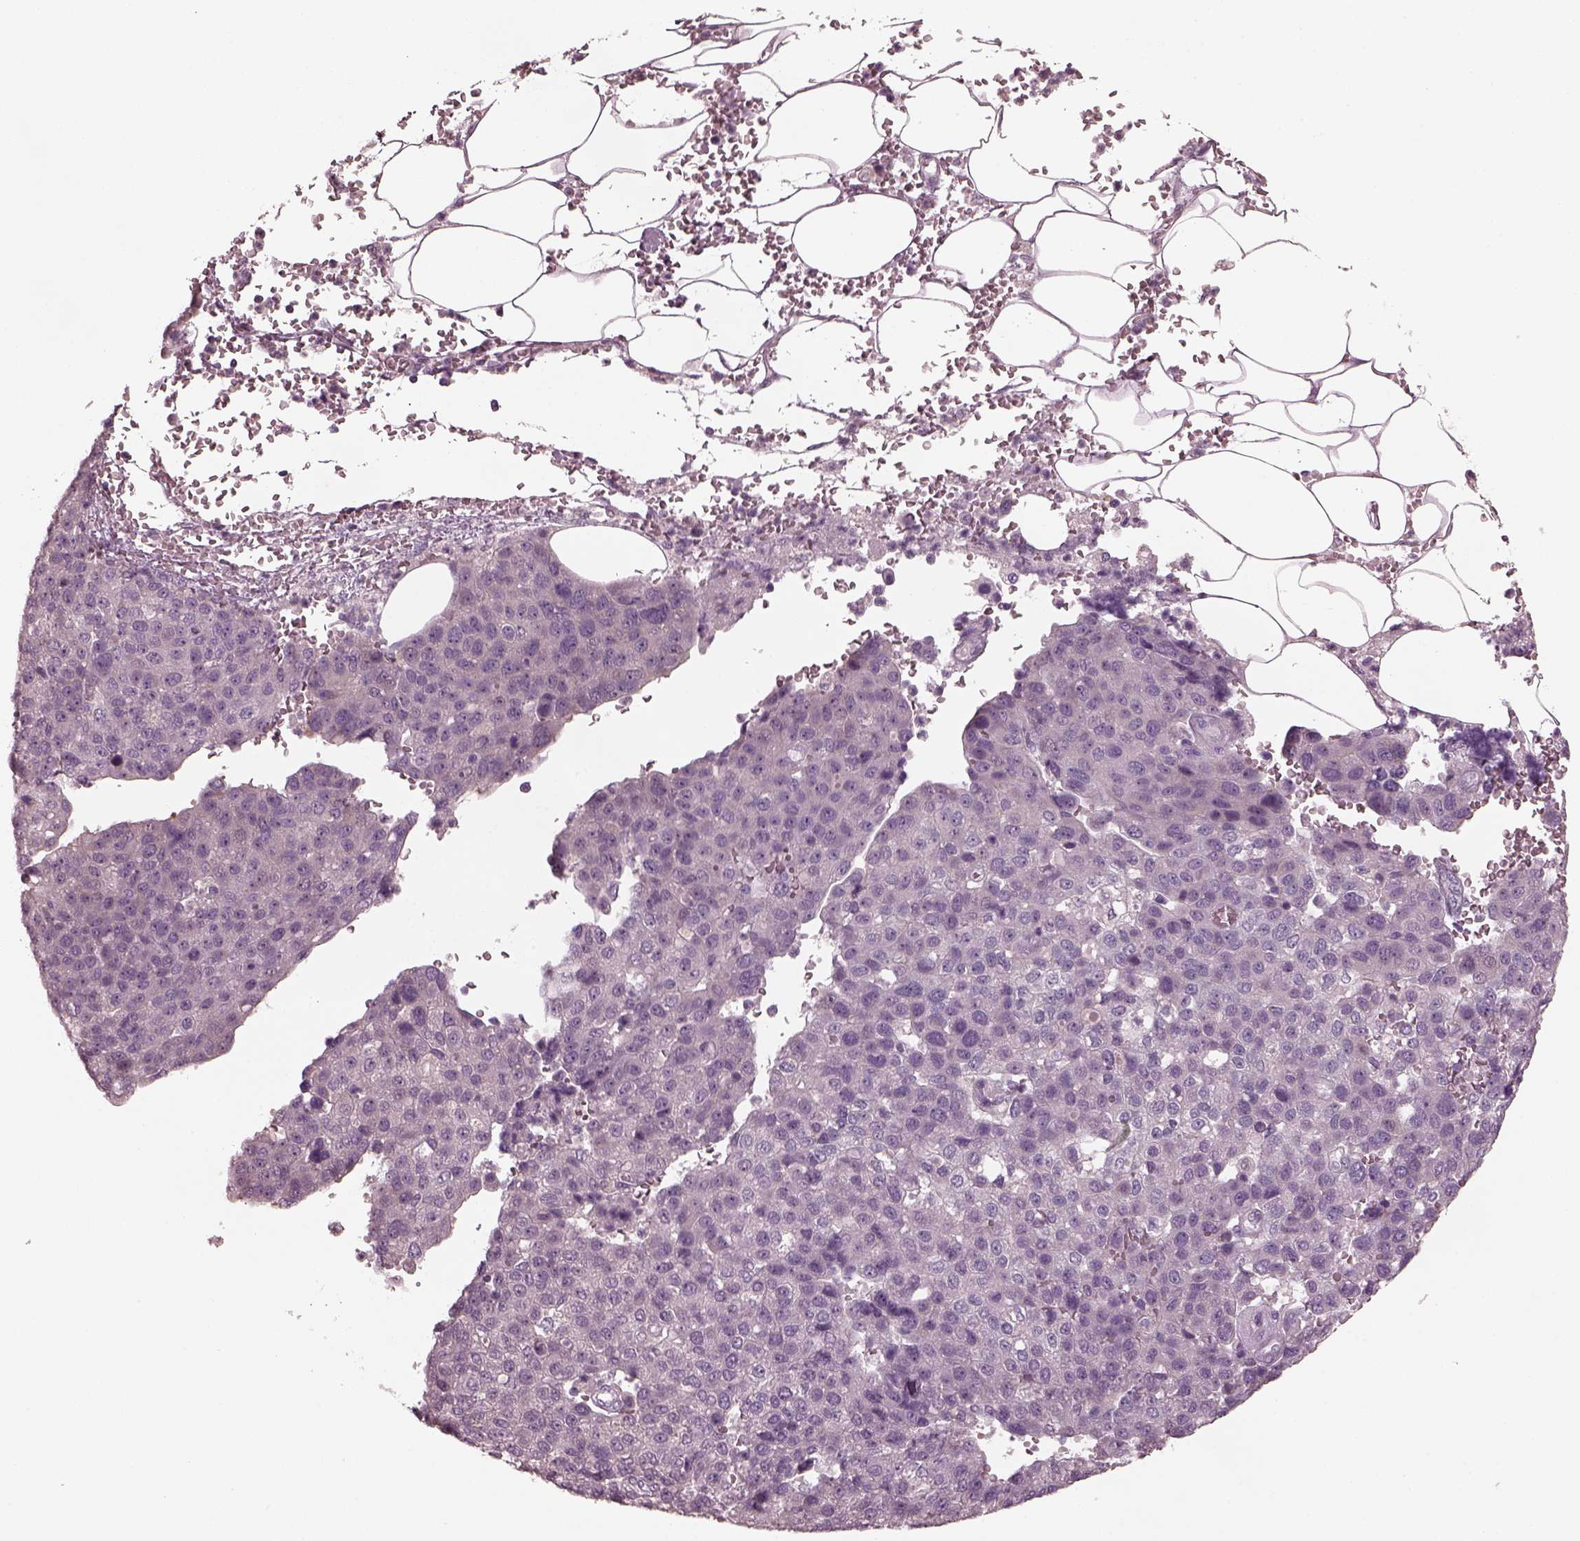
{"staining": {"intensity": "negative", "quantity": "none", "location": "none"}, "tissue": "pancreatic cancer", "cell_type": "Tumor cells", "image_type": "cancer", "snomed": [{"axis": "morphology", "description": "Adenocarcinoma, NOS"}, {"axis": "topography", "description": "Pancreas"}], "caption": "Tumor cells are negative for brown protein staining in pancreatic cancer (adenocarcinoma). (DAB (3,3'-diaminobenzidine) immunohistochemistry, high magnification).", "gene": "RCVRN", "patient": {"sex": "female", "age": 61}}